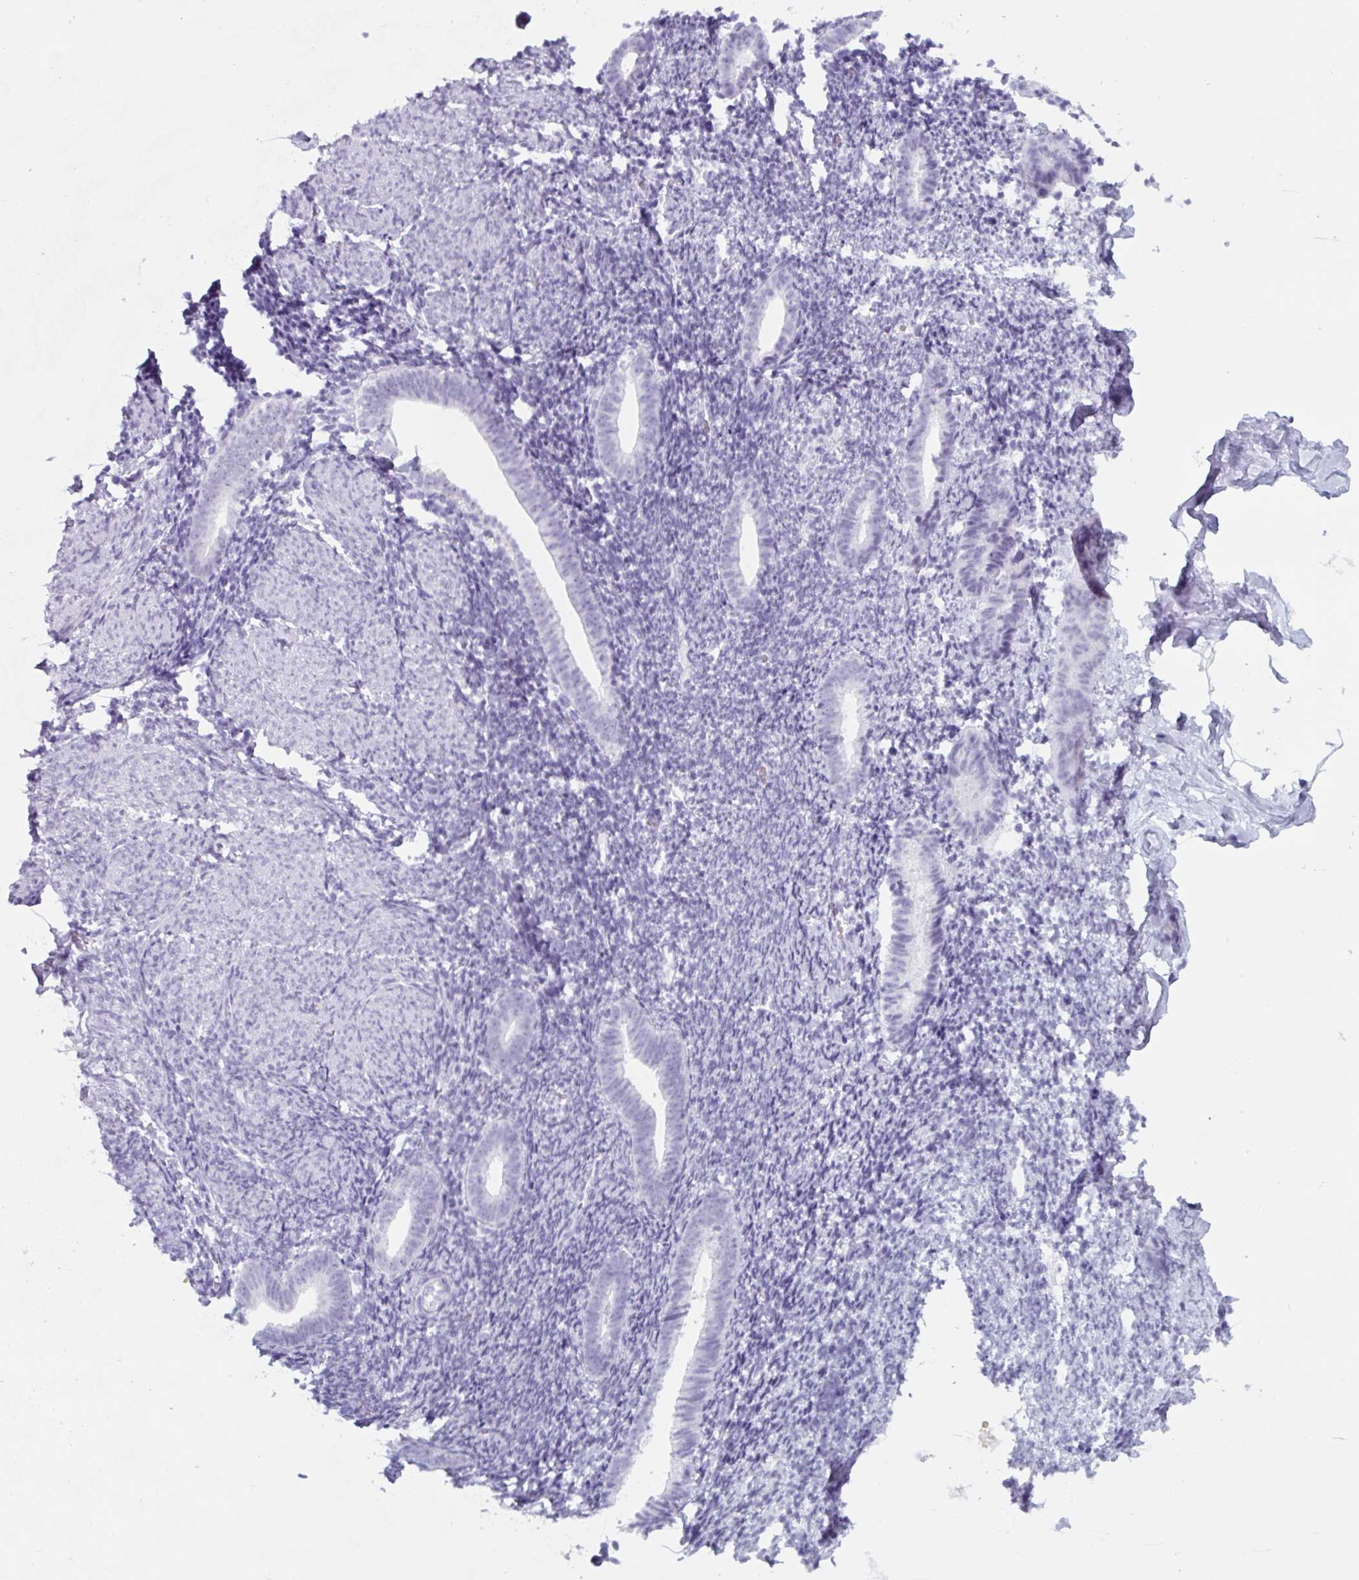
{"staining": {"intensity": "negative", "quantity": "none", "location": "none"}, "tissue": "endometrium", "cell_type": "Cells in endometrial stroma", "image_type": "normal", "snomed": [{"axis": "morphology", "description": "Normal tissue, NOS"}, {"axis": "topography", "description": "Endometrium"}], "caption": "Immunohistochemistry (IHC) micrograph of normal human endometrium stained for a protein (brown), which shows no staining in cells in endometrial stroma. (Immunohistochemistry, brightfield microscopy, high magnification).", "gene": "TNFRSF8", "patient": {"sex": "female", "age": 39}}